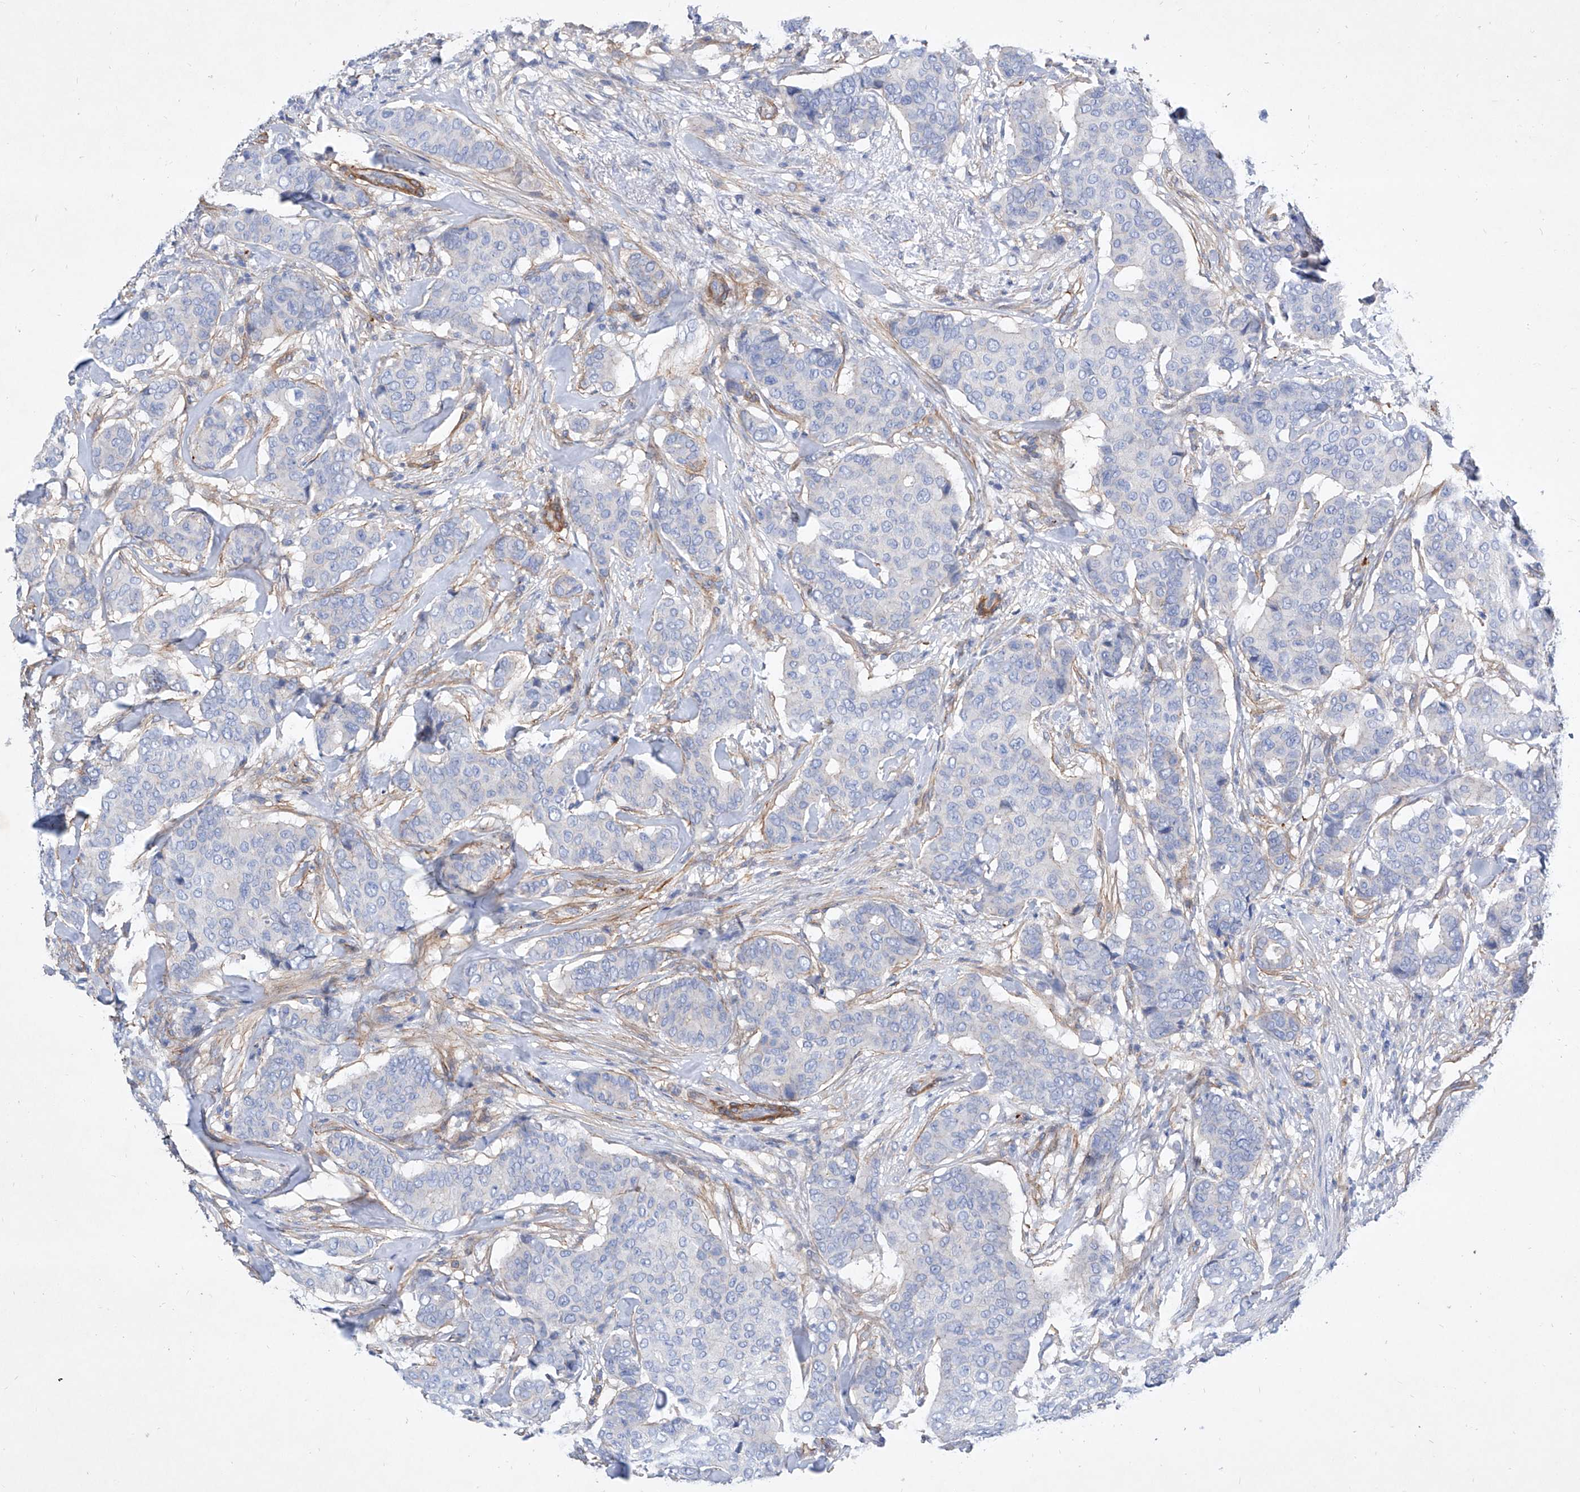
{"staining": {"intensity": "negative", "quantity": "none", "location": "none"}, "tissue": "breast cancer", "cell_type": "Tumor cells", "image_type": "cancer", "snomed": [{"axis": "morphology", "description": "Duct carcinoma"}, {"axis": "topography", "description": "Breast"}], "caption": "IHC micrograph of human breast cancer (invasive ductal carcinoma) stained for a protein (brown), which displays no expression in tumor cells.", "gene": "TAS2R60", "patient": {"sex": "female", "age": 75}}